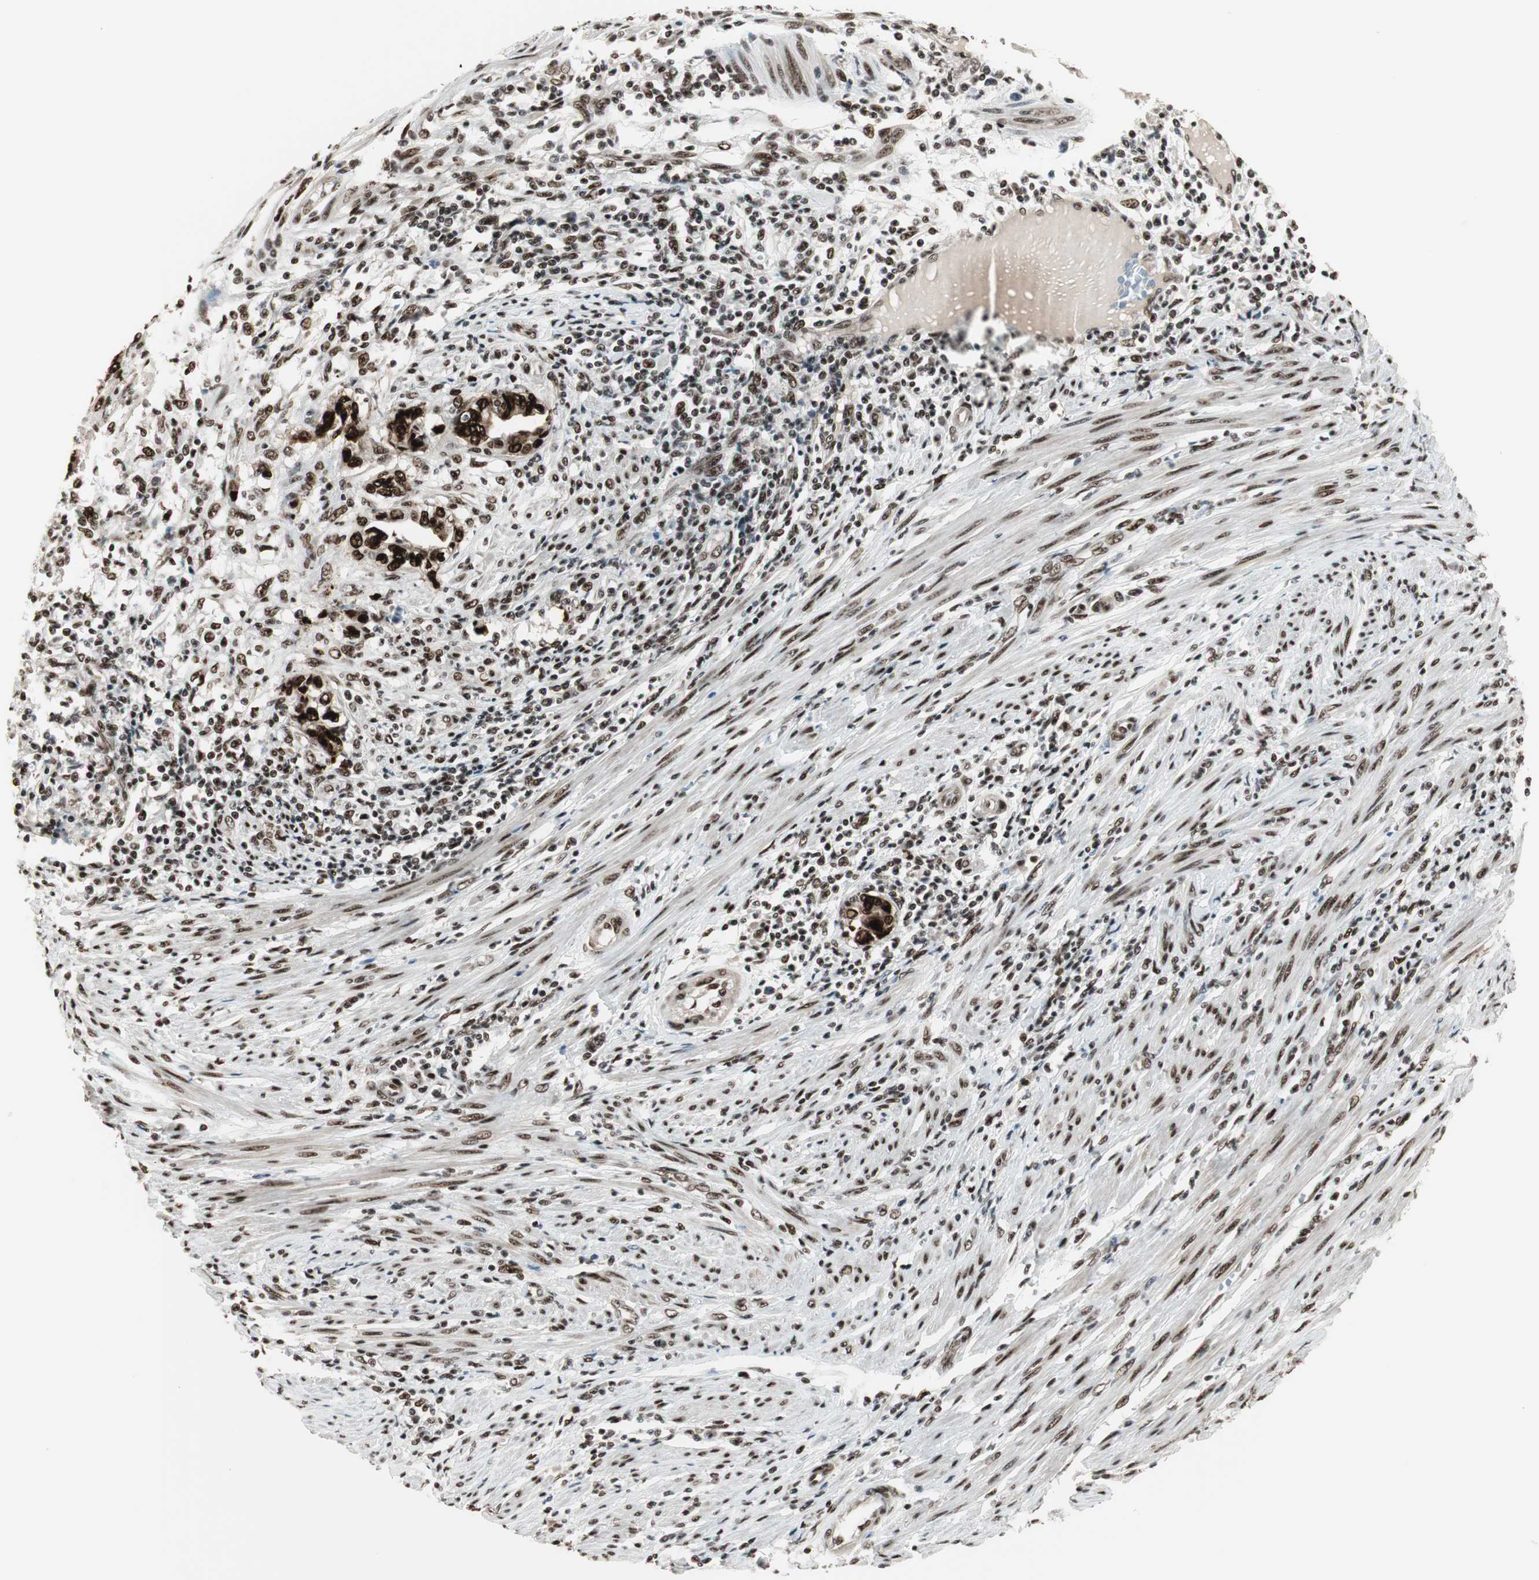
{"staining": {"intensity": "strong", "quantity": ">75%", "location": "nuclear"}, "tissue": "endometrial cancer", "cell_type": "Tumor cells", "image_type": "cancer", "snomed": [{"axis": "morphology", "description": "Adenocarcinoma, NOS"}, {"axis": "topography", "description": "Uterus"}, {"axis": "topography", "description": "Endometrium"}], "caption": "Tumor cells reveal high levels of strong nuclear positivity in about >75% of cells in human endometrial adenocarcinoma.", "gene": "HEXIM1", "patient": {"sex": "female", "age": 70}}